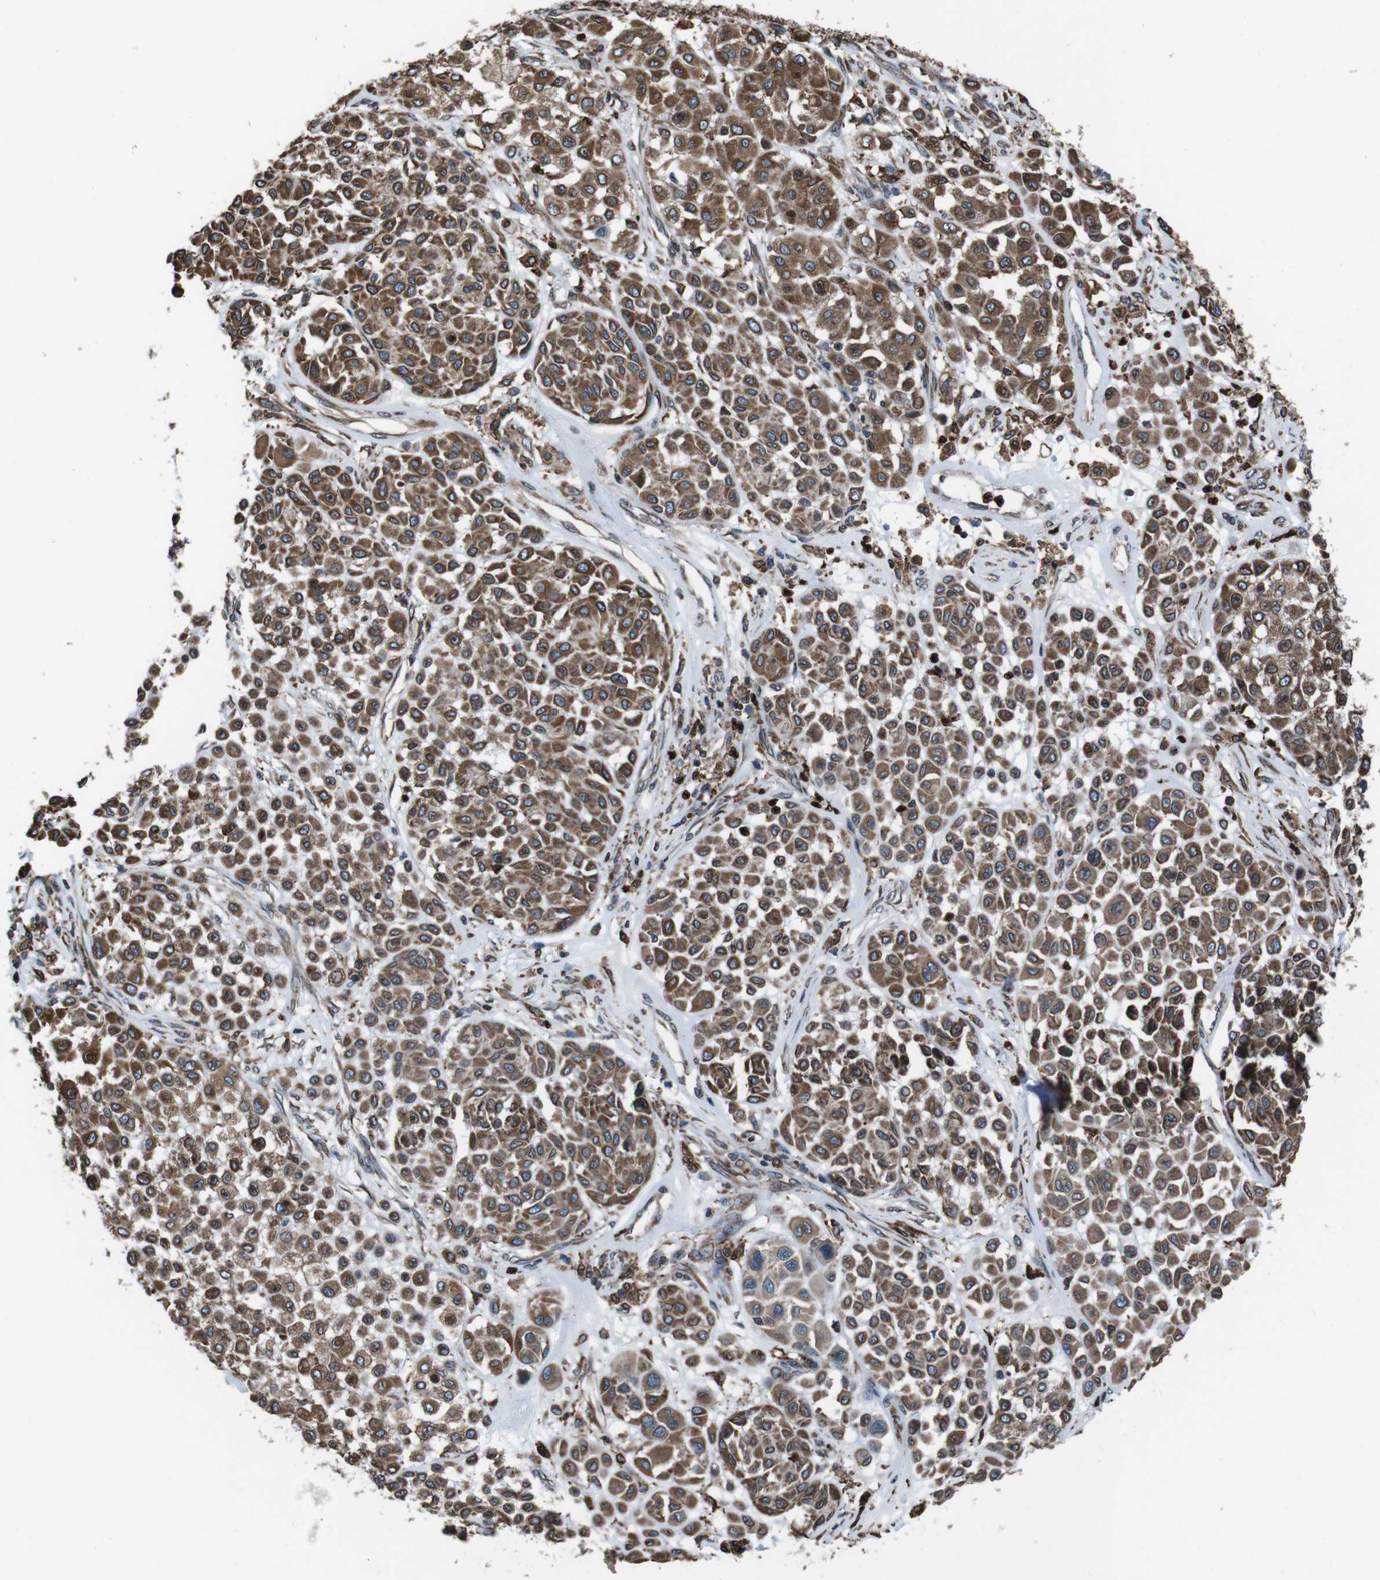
{"staining": {"intensity": "moderate", "quantity": ">75%", "location": "cytoplasmic/membranous"}, "tissue": "melanoma", "cell_type": "Tumor cells", "image_type": "cancer", "snomed": [{"axis": "morphology", "description": "Malignant melanoma, Metastatic site"}, {"axis": "topography", "description": "Soft tissue"}], "caption": "This is an image of immunohistochemistry staining of malignant melanoma (metastatic site), which shows moderate staining in the cytoplasmic/membranous of tumor cells.", "gene": "APMAP", "patient": {"sex": "male", "age": 41}}